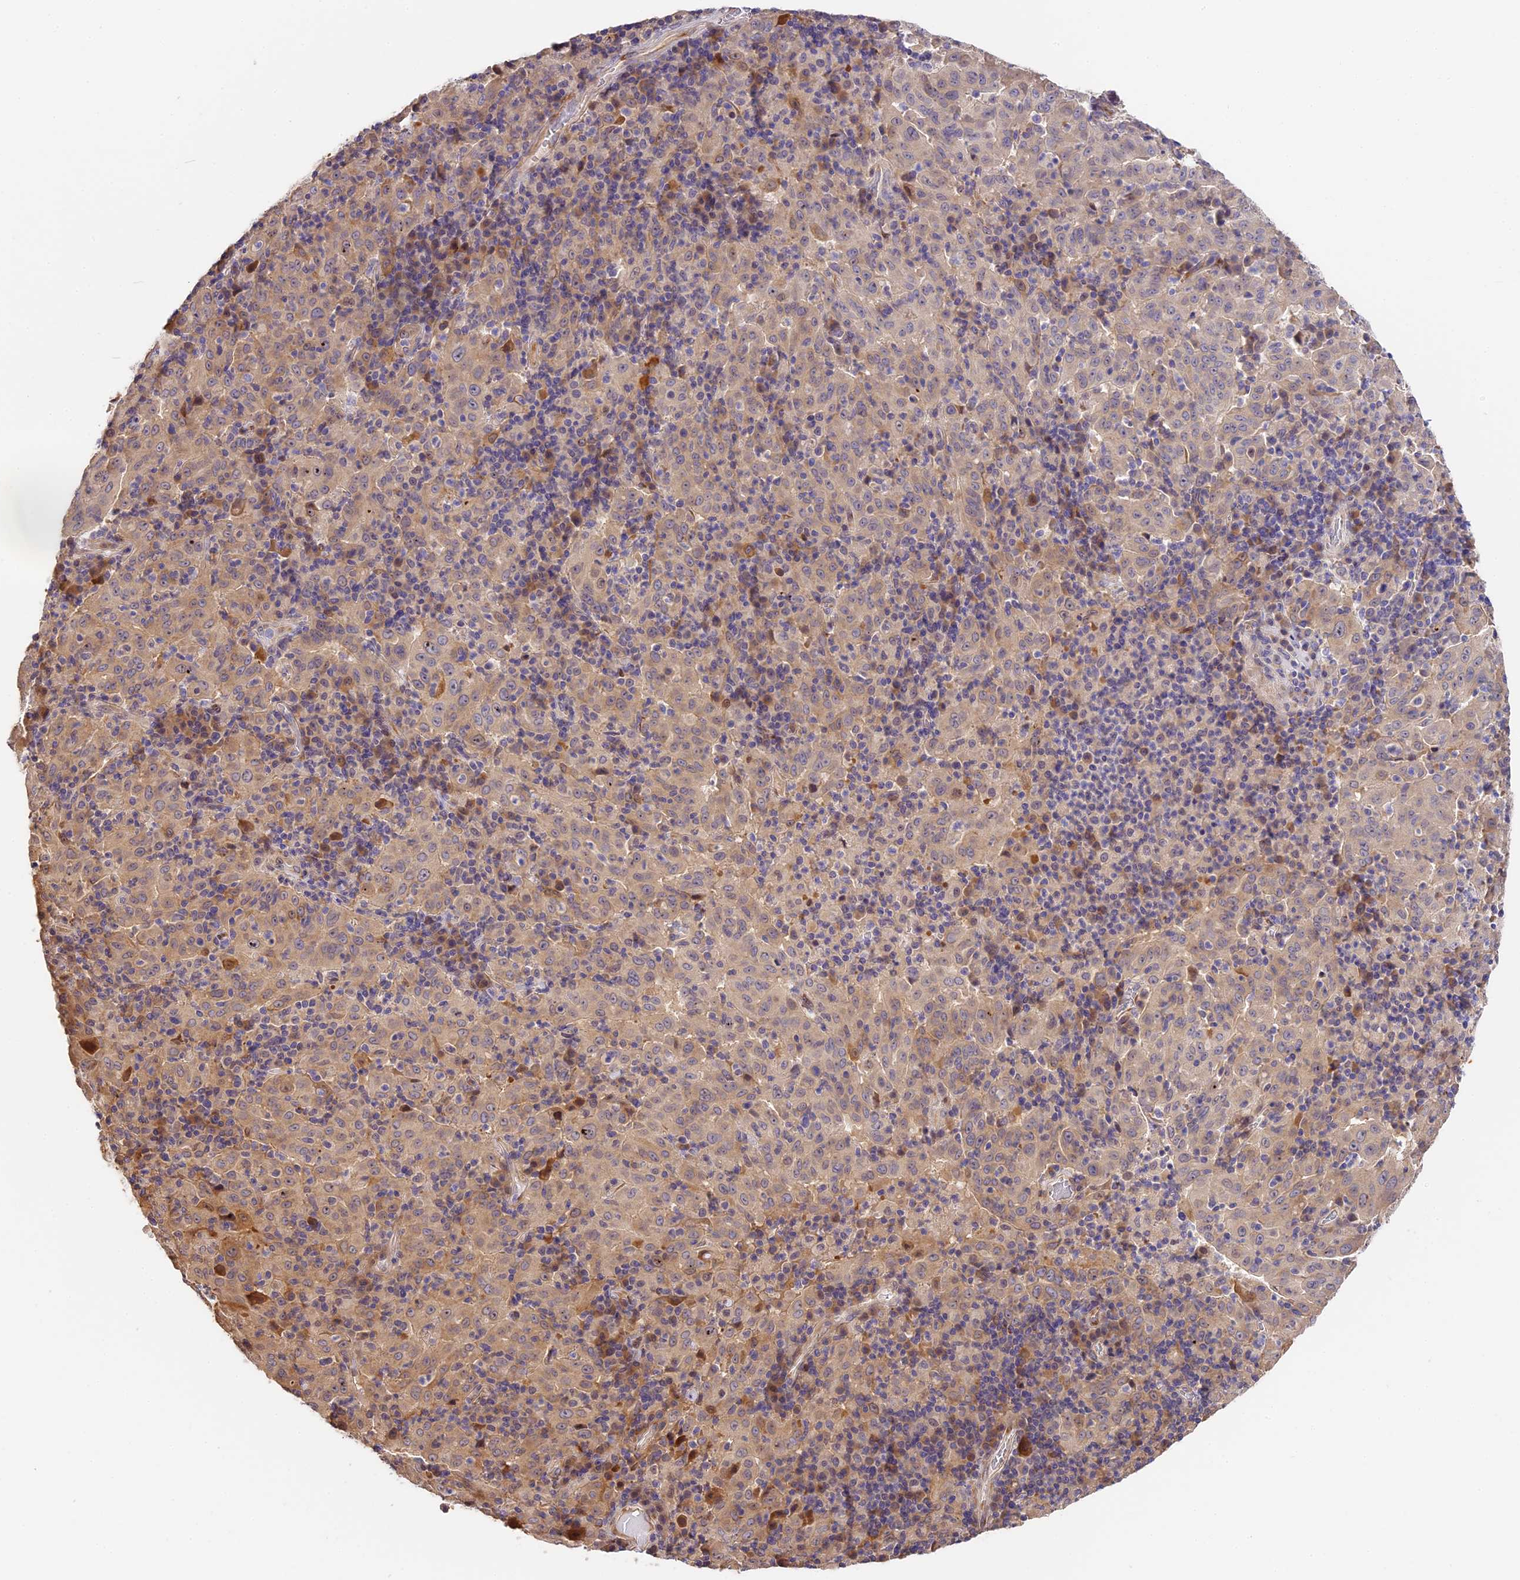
{"staining": {"intensity": "moderate", "quantity": ">75%", "location": "cytoplasmic/membranous"}, "tissue": "pancreatic cancer", "cell_type": "Tumor cells", "image_type": "cancer", "snomed": [{"axis": "morphology", "description": "Adenocarcinoma, NOS"}, {"axis": "topography", "description": "Pancreas"}], "caption": "Tumor cells show moderate cytoplasmic/membranous positivity in approximately >75% of cells in pancreatic cancer.", "gene": "BSCL2", "patient": {"sex": "male", "age": 63}}